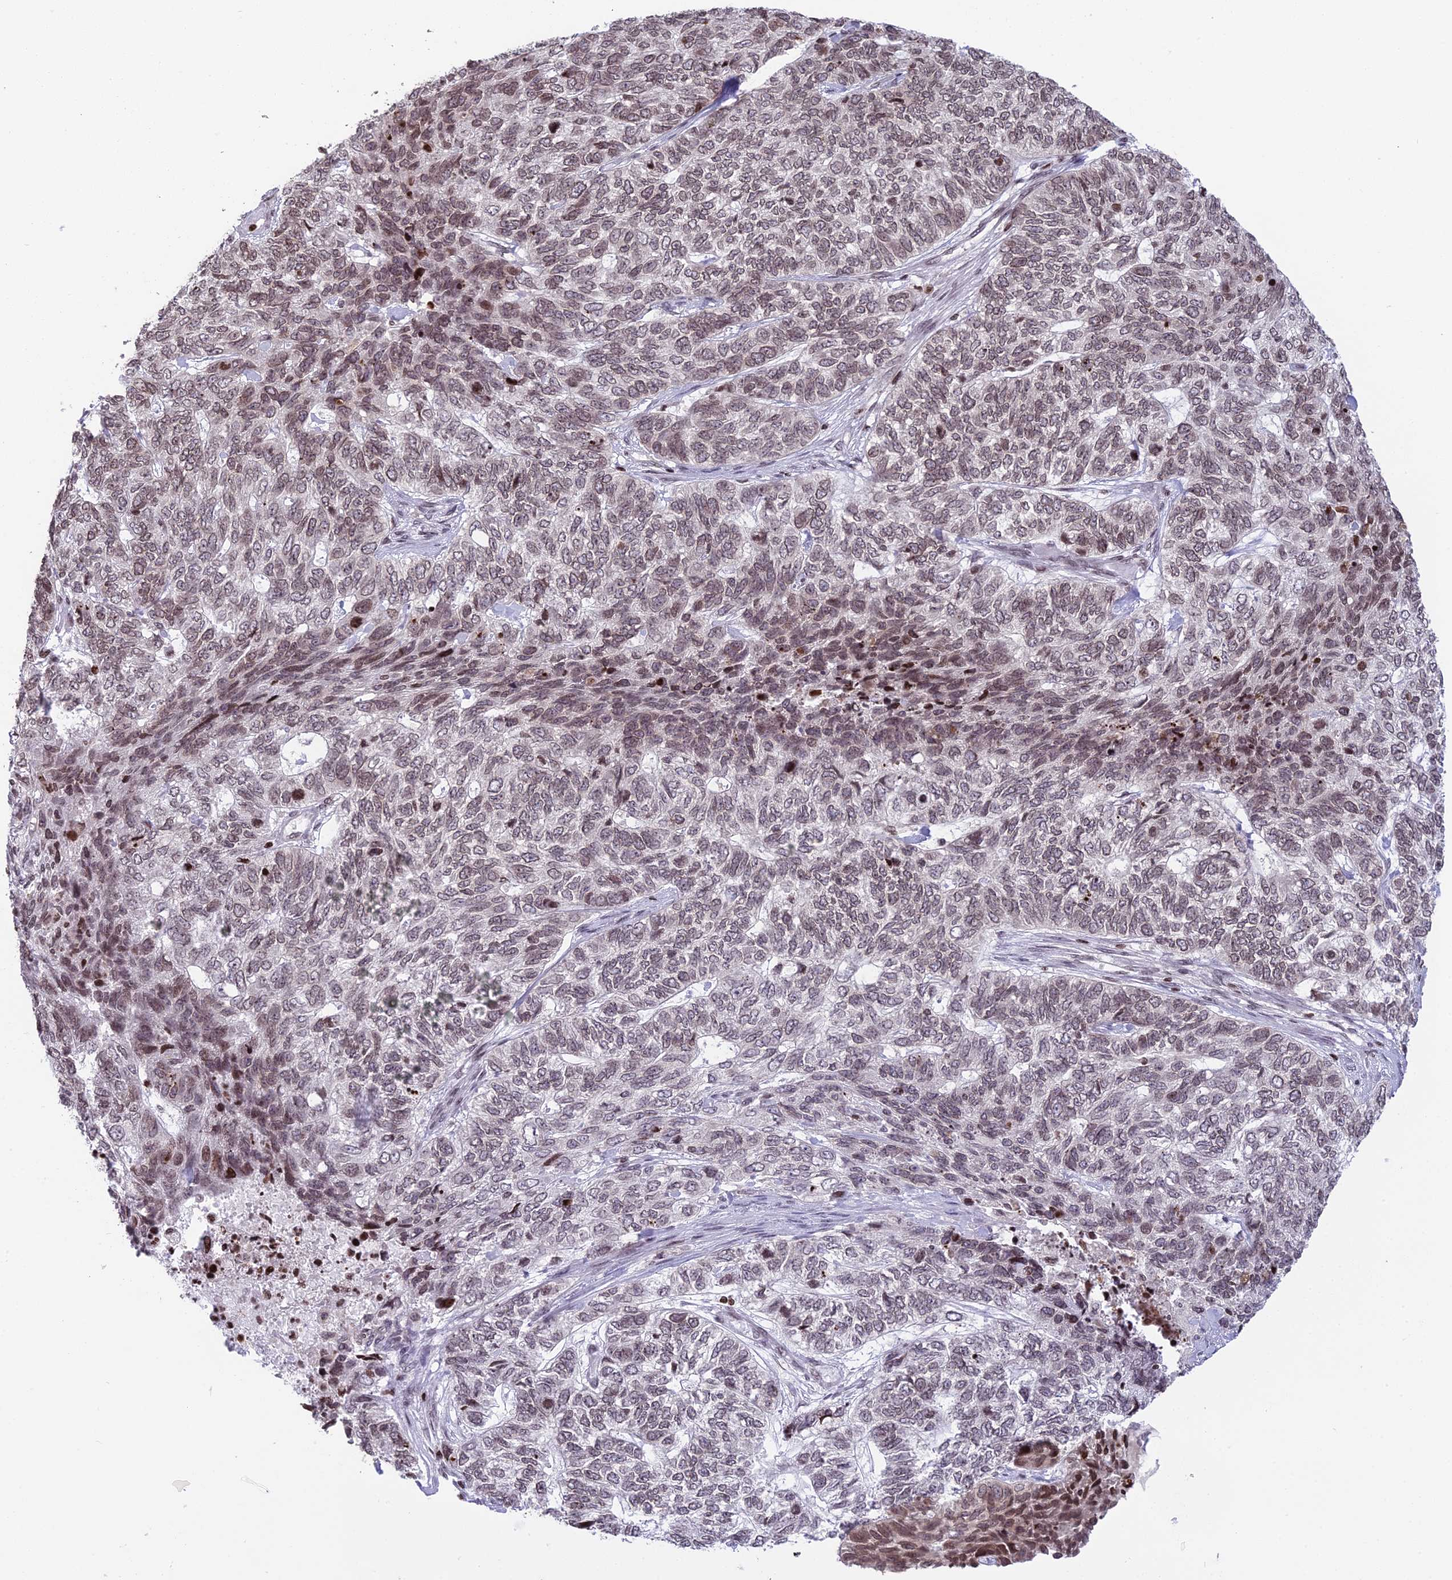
{"staining": {"intensity": "weak", "quantity": ">75%", "location": "nuclear"}, "tissue": "skin cancer", "cell_type": "Tumor cells", "image_type": "cancer", "snomed": [{"axis": "morphology", "description": "Basal cell carcinoma"}, {"axis": "topography", "description": "Skin"}], "caption": "Immunohistochemistry (IHC) photomicrograph of human basal cell carcinoma (skin) stained for a protein (brown), which demonstrates low levels of weak nuclear positivity in about >75% of tumor cells.", "gene": "TET2", "patient": {"sex": "female", "age": 65}}